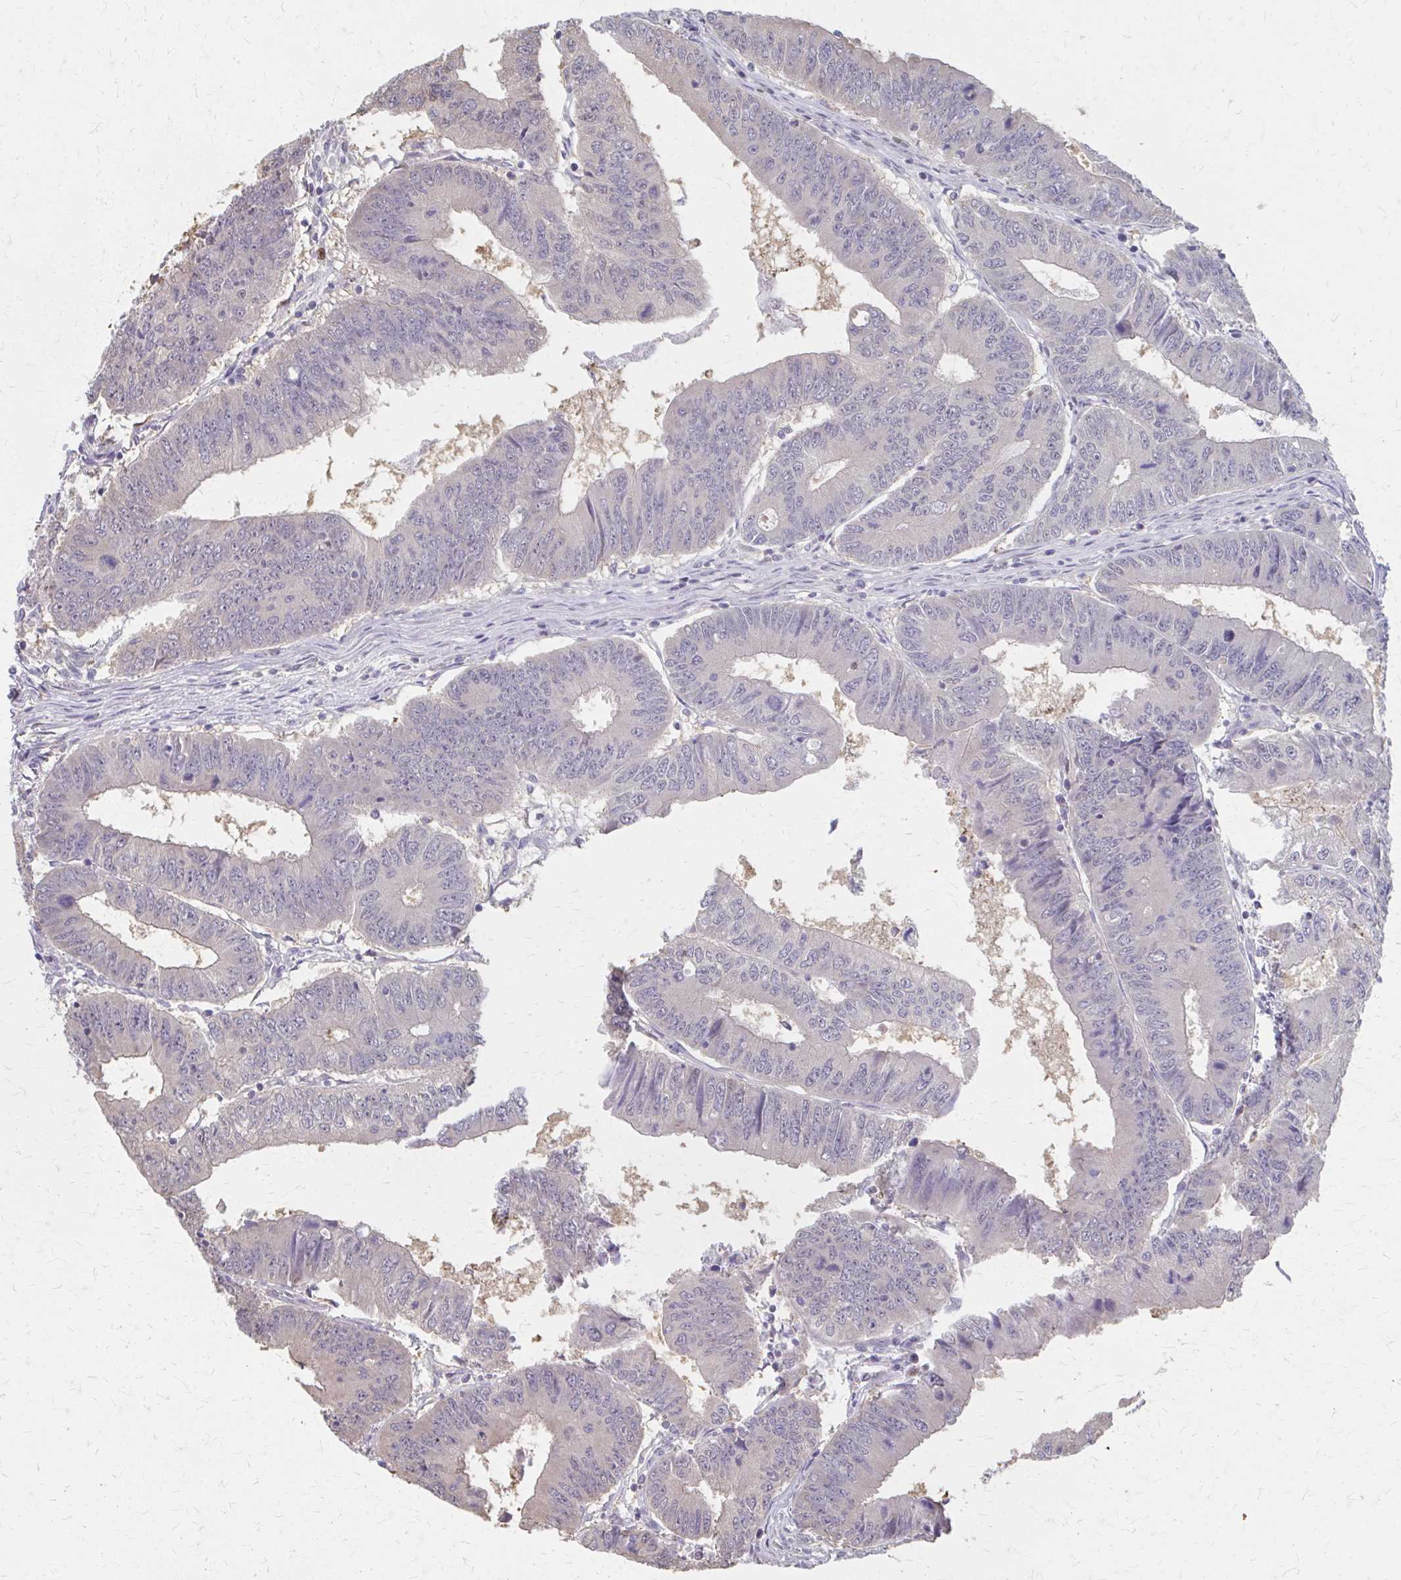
{"staining": {"intensity": "negative", "quantity": "none", "location": "none"}, "tissue": "colorectal cancer", "cell_type": "Tumor cells", "image_type": "cancer", "snomed": [{"axis": "morphology", "description": "Adenocarcinoma, NOS"}, {"axis": "topography", "description": "Colon"}], "caption": "Immunohistochemical staining of human colorectal cancer (adenocarcinoma) shows no significant positivity in tumor cells. Brightfield microscopy of immunohistochemistry stained with DAB (brown) and hematoxylin (blue), captured at high magnification.", "gene": "RABGAP1L", "patient": {"sex": "male", "age": 53}}